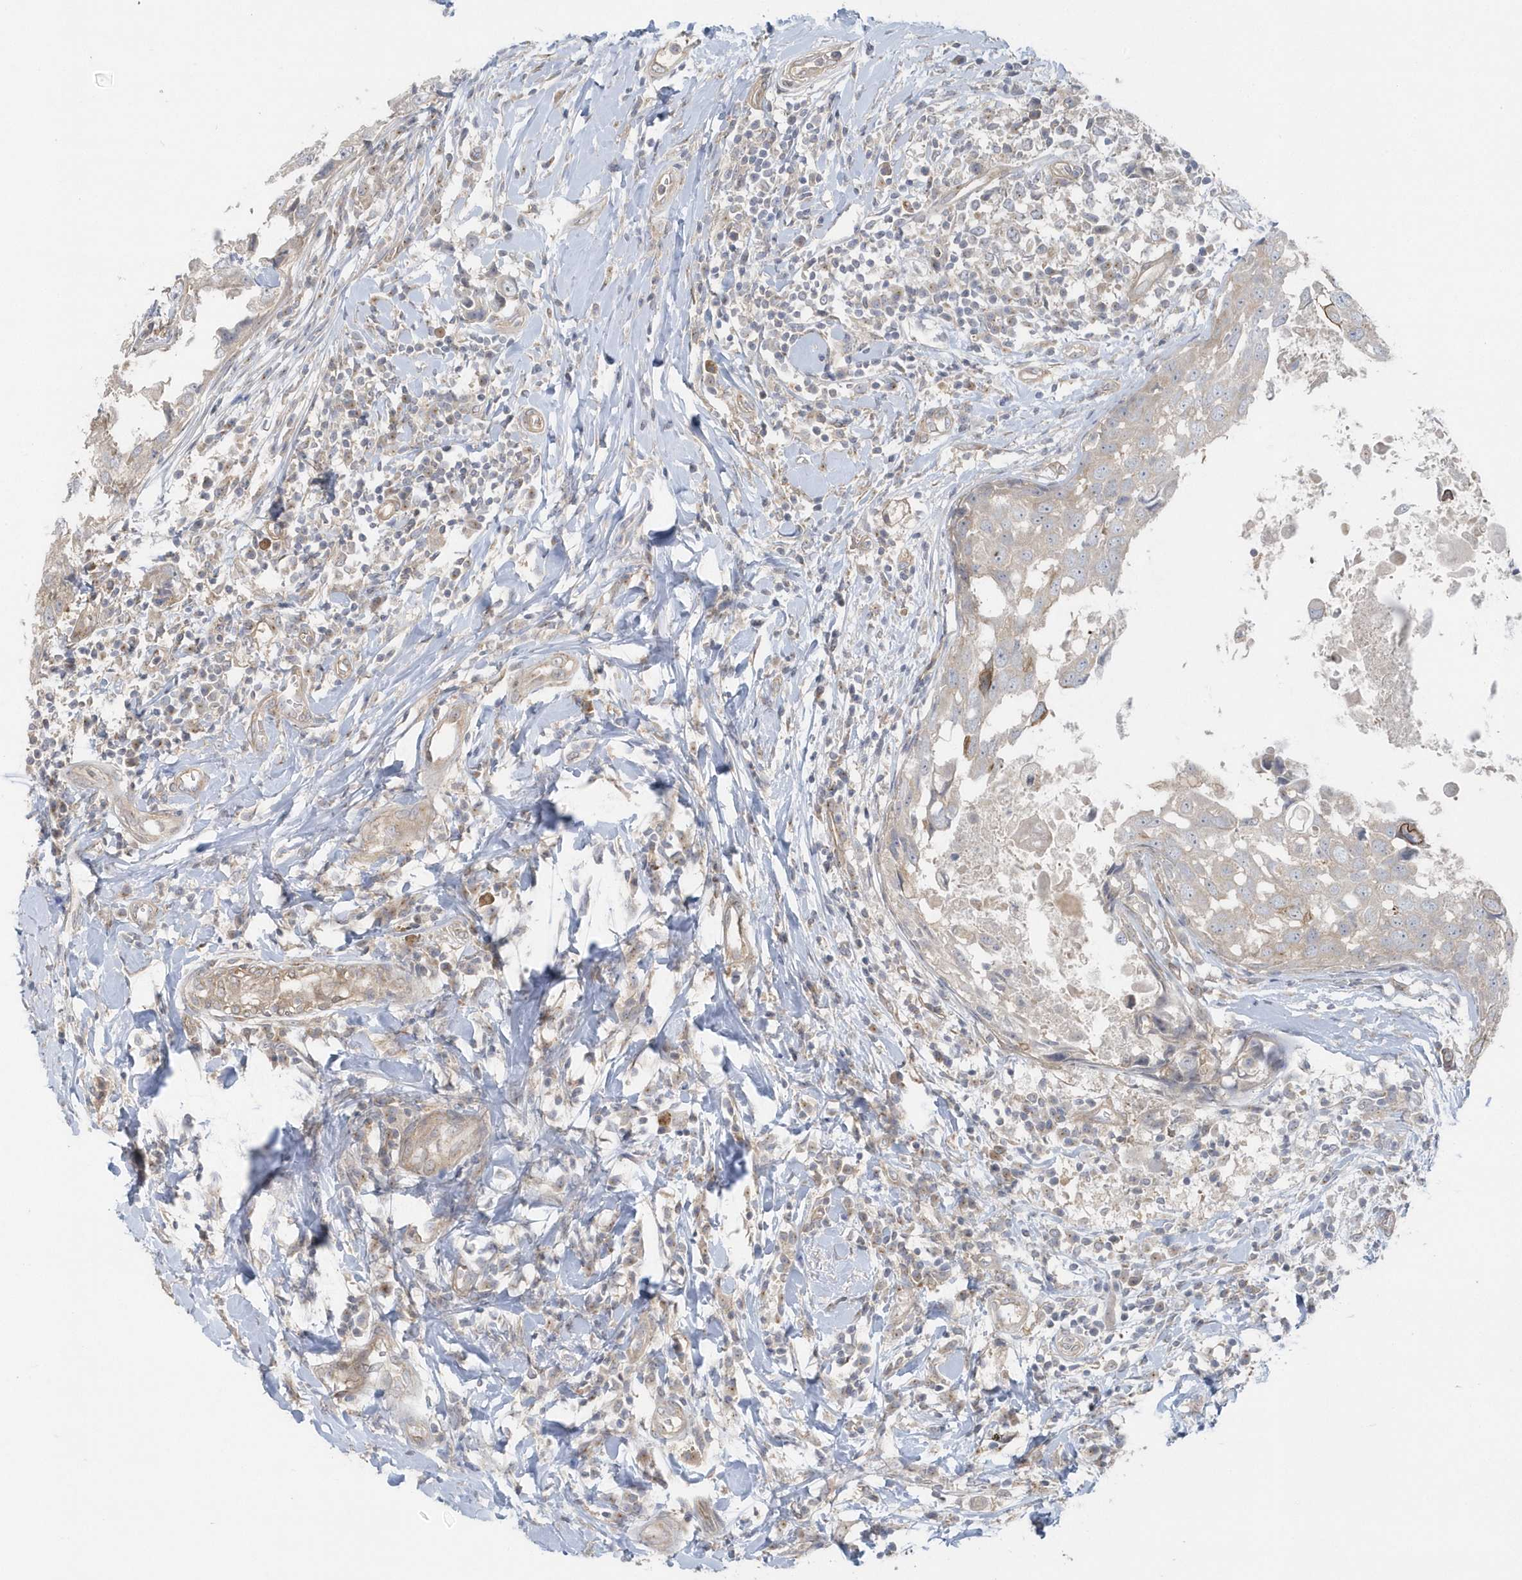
{"staining": {"intensity": "weak", "quantity": "<25%", "location": "cytoplasmic/membranous"}, "tissue": "breast cancer", "cell_type": "Tumor cells", "image_type": "cancer", "snomed": [{"axis": "morphology", "description": "Duct carcinoma"}, {"axis": "topography", "description": "Breast"}], "caption": "A micrograph of breast cancer stained for a protein exhibits no brown staining in tumor cells.", "gene": "ACTR1A", "patient": {"sex": "female", "age": 27}}